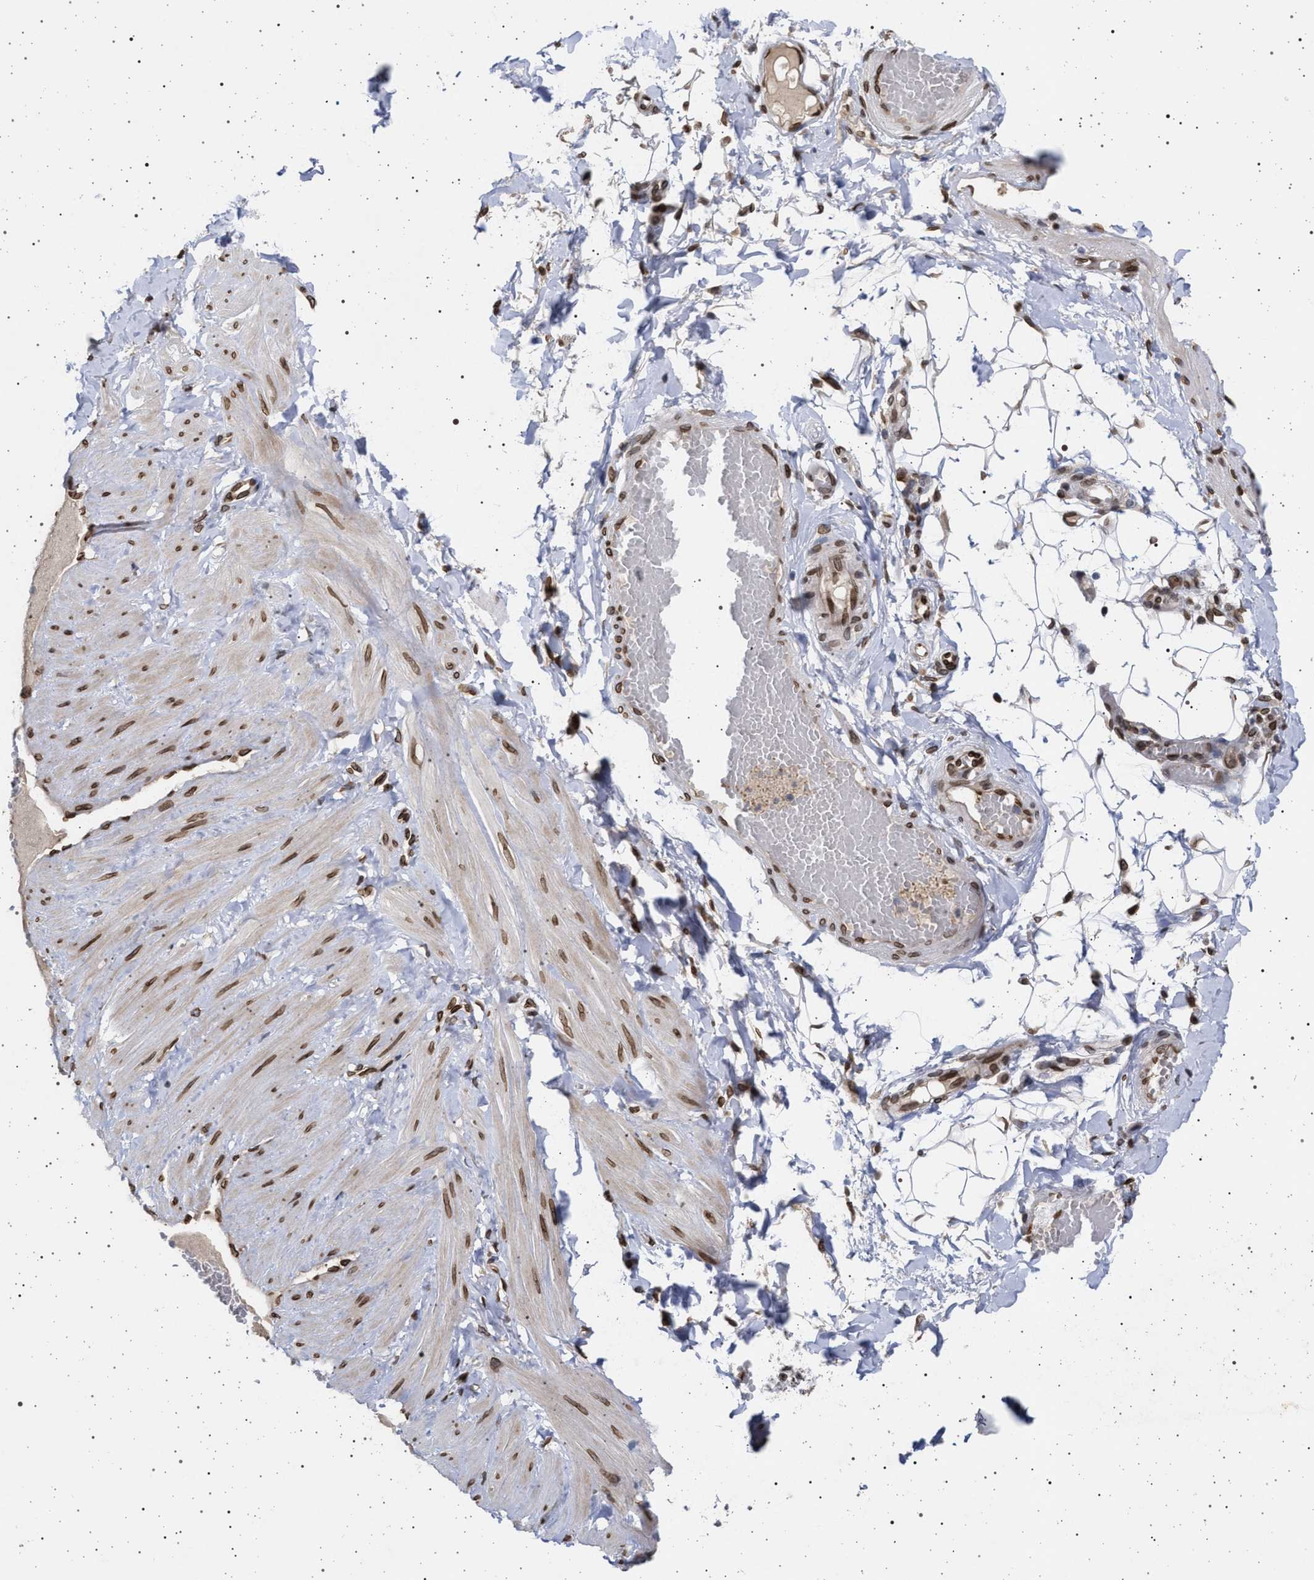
{"staining": {"intensity": "strong", "quantity": ">75%", "location": "nuclear"}, "tissue": "adipose tissue", "cell_type": "Adipocytes", "image_type": "normal", "snomed": [{"axis": "morphology", "description": "Normal tissue, NOS"}, {"axis": "topography", "description": "Adipose tissue"}, {"axis": "topography", "description": "Vascular tissue"}, {"axis": "topography", "description": "Peripheral nerve tissue"}], "caption": "About >75% of adipocytes in normal human adipose tissue show strong nuclear protein expression as visualized by brown immunohistochemical staining.", "gene": "ING2", "patient": {"sex": "male", "age": 25}}